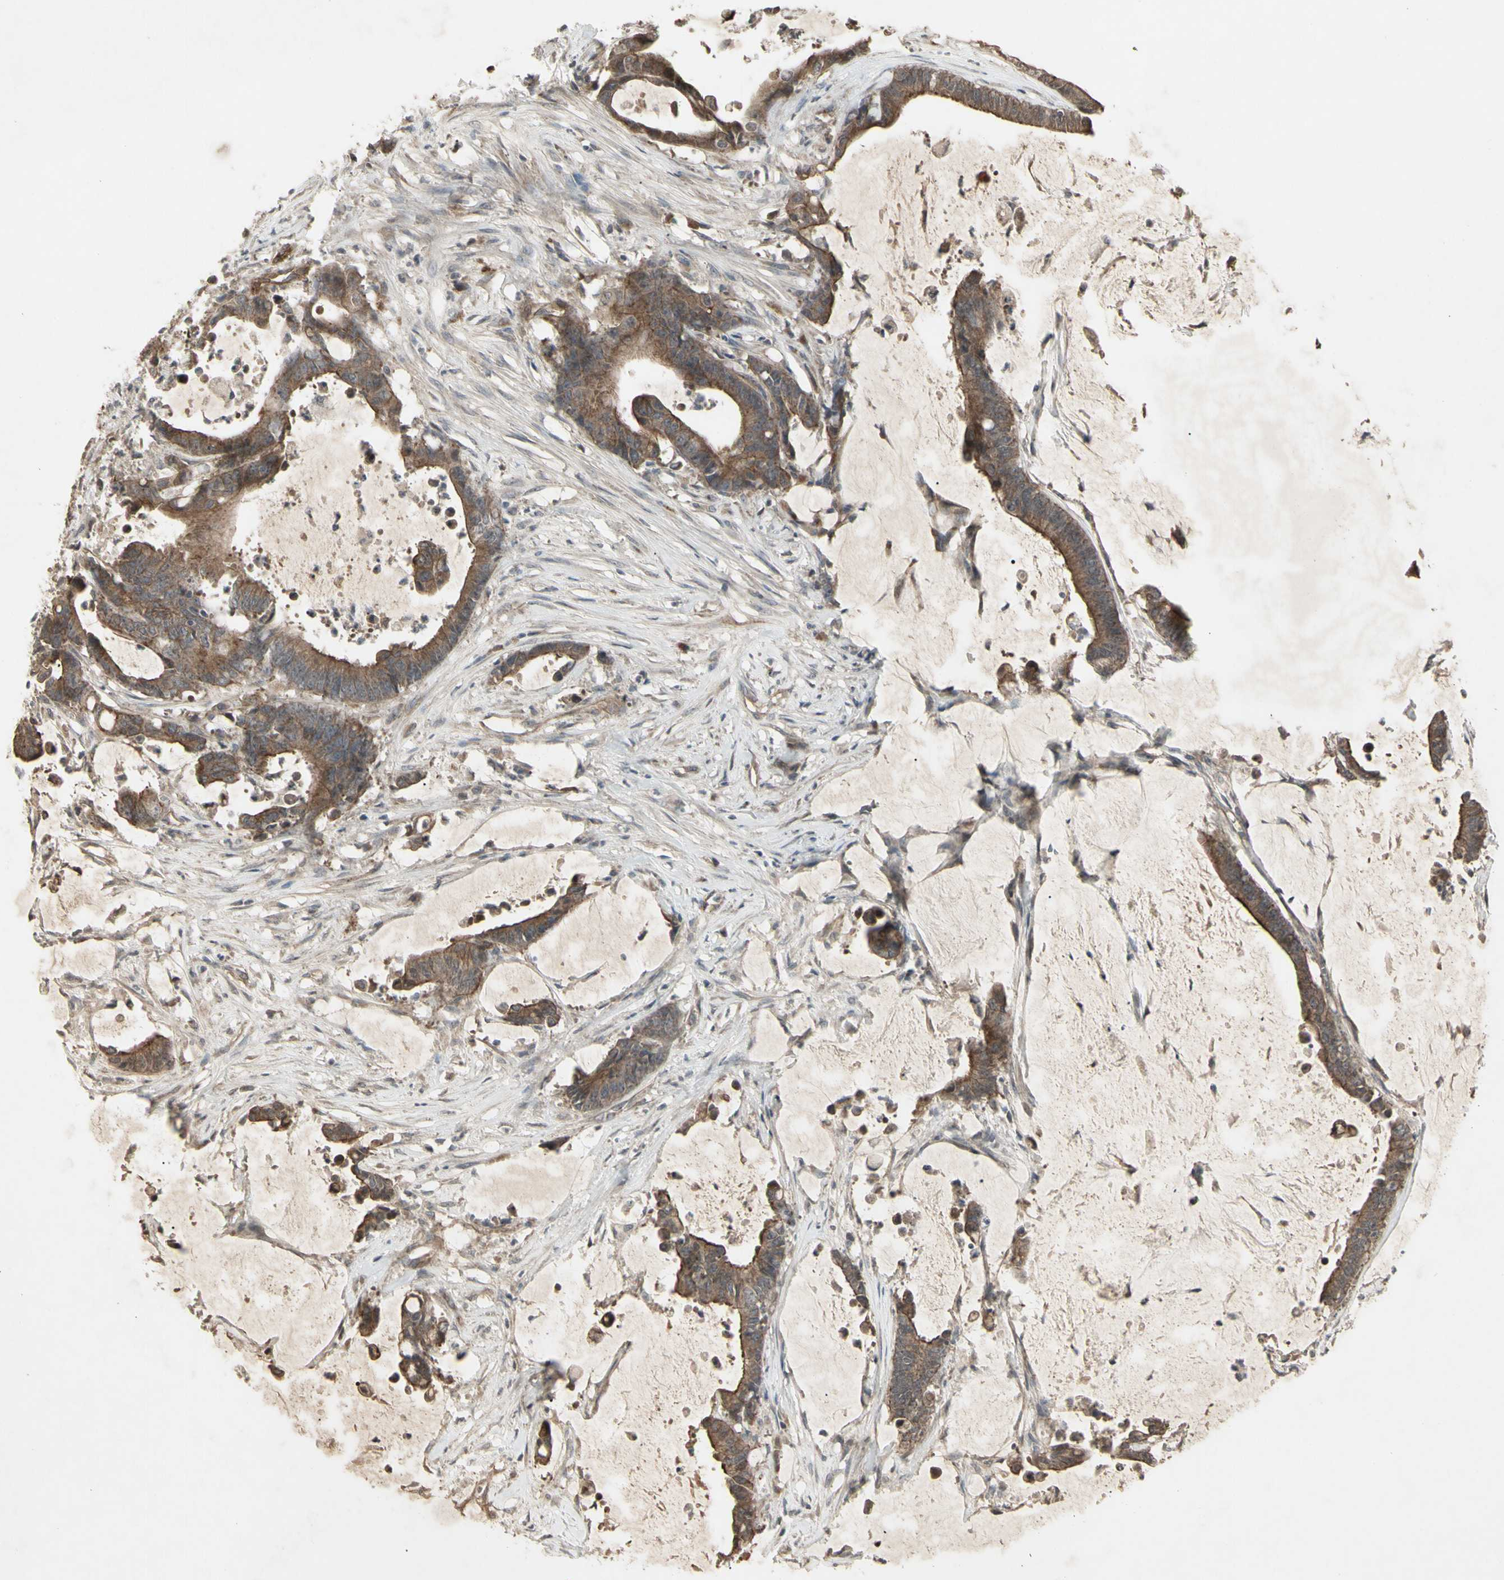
{"staining": {"intensity": "moderate", "quantity": ">75%", "location": "cytoplasmic/membranous"}, "tissue": "colorectal cancer", "cell_type": "Tumor cells", "image_type": "cancer", "snomed": [{"axis": "morphology", "description": "Adenocarcinoma, NOS"}, {"axis": "topography", "description": "Rectum"}], "caption": "DAB immunohistochemical staining of human colorectal cancer reveals moderate cytoplasmic/membranous protein positivity in approximately >75% of tumor cells.", "gene": "JAG1", "patient": {"sex": "female", "age": 66}}